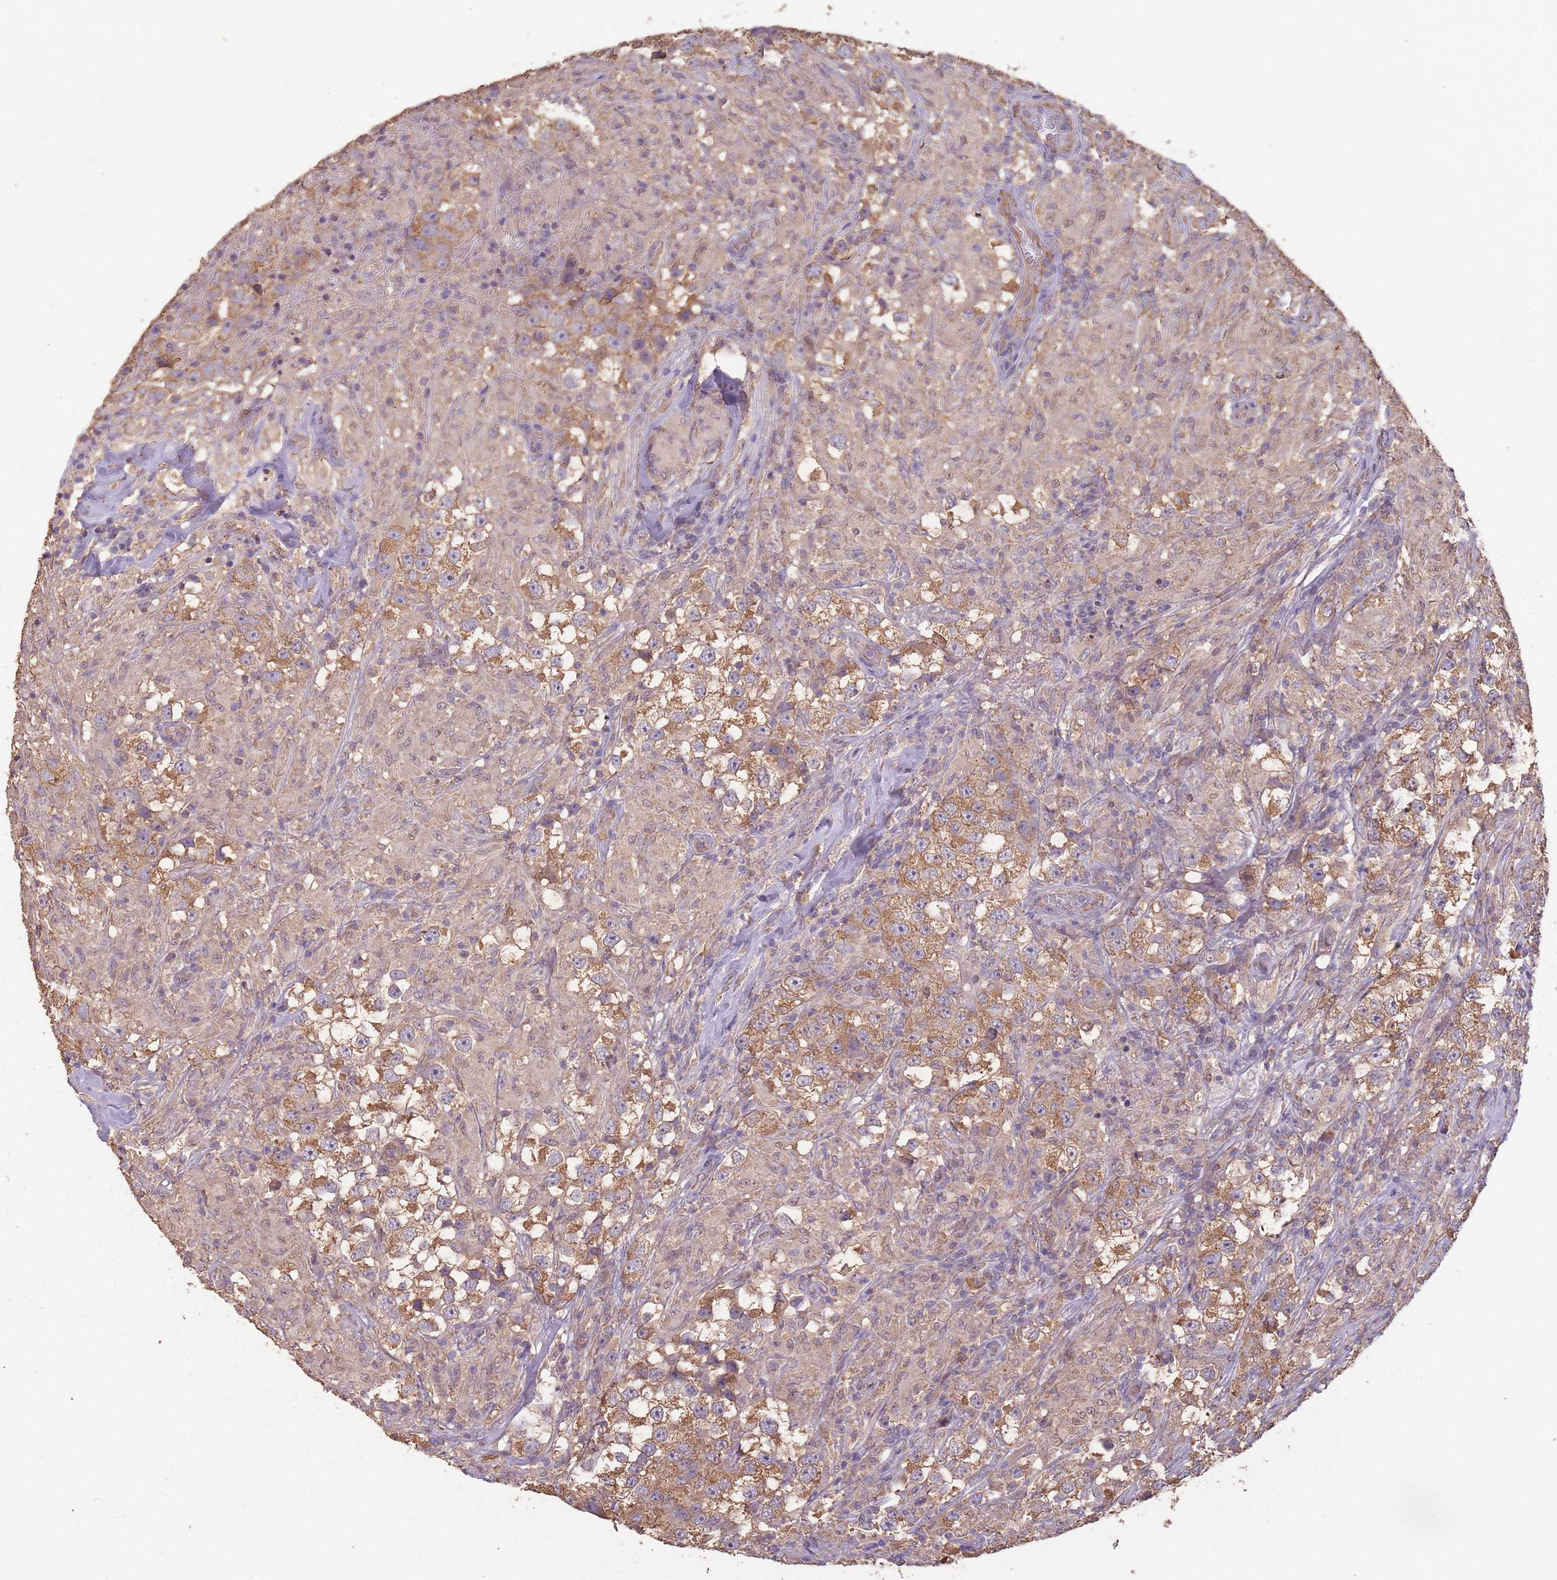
{"staining": {"intensity": "moderate", "quantity": ">75%", "location": "cytoplasmic/membranous"}, "tissue": "testis cancer", "cell_type": "Tumor cells", "image_type": "cancer", "snomed": [{"axis": "morphology", "description": "Seminoma, NOS"}, {"axis": "topography", "description": "Testis"}], "caption": "This is an image of immunohistochemistry (IHC) staining of seminoma (testis), which shows moderate positivity in the cytoplasmic/membranous of tumor cells.", "gene": "SANBR", "patient": {"sex": "male", "age": 46}}